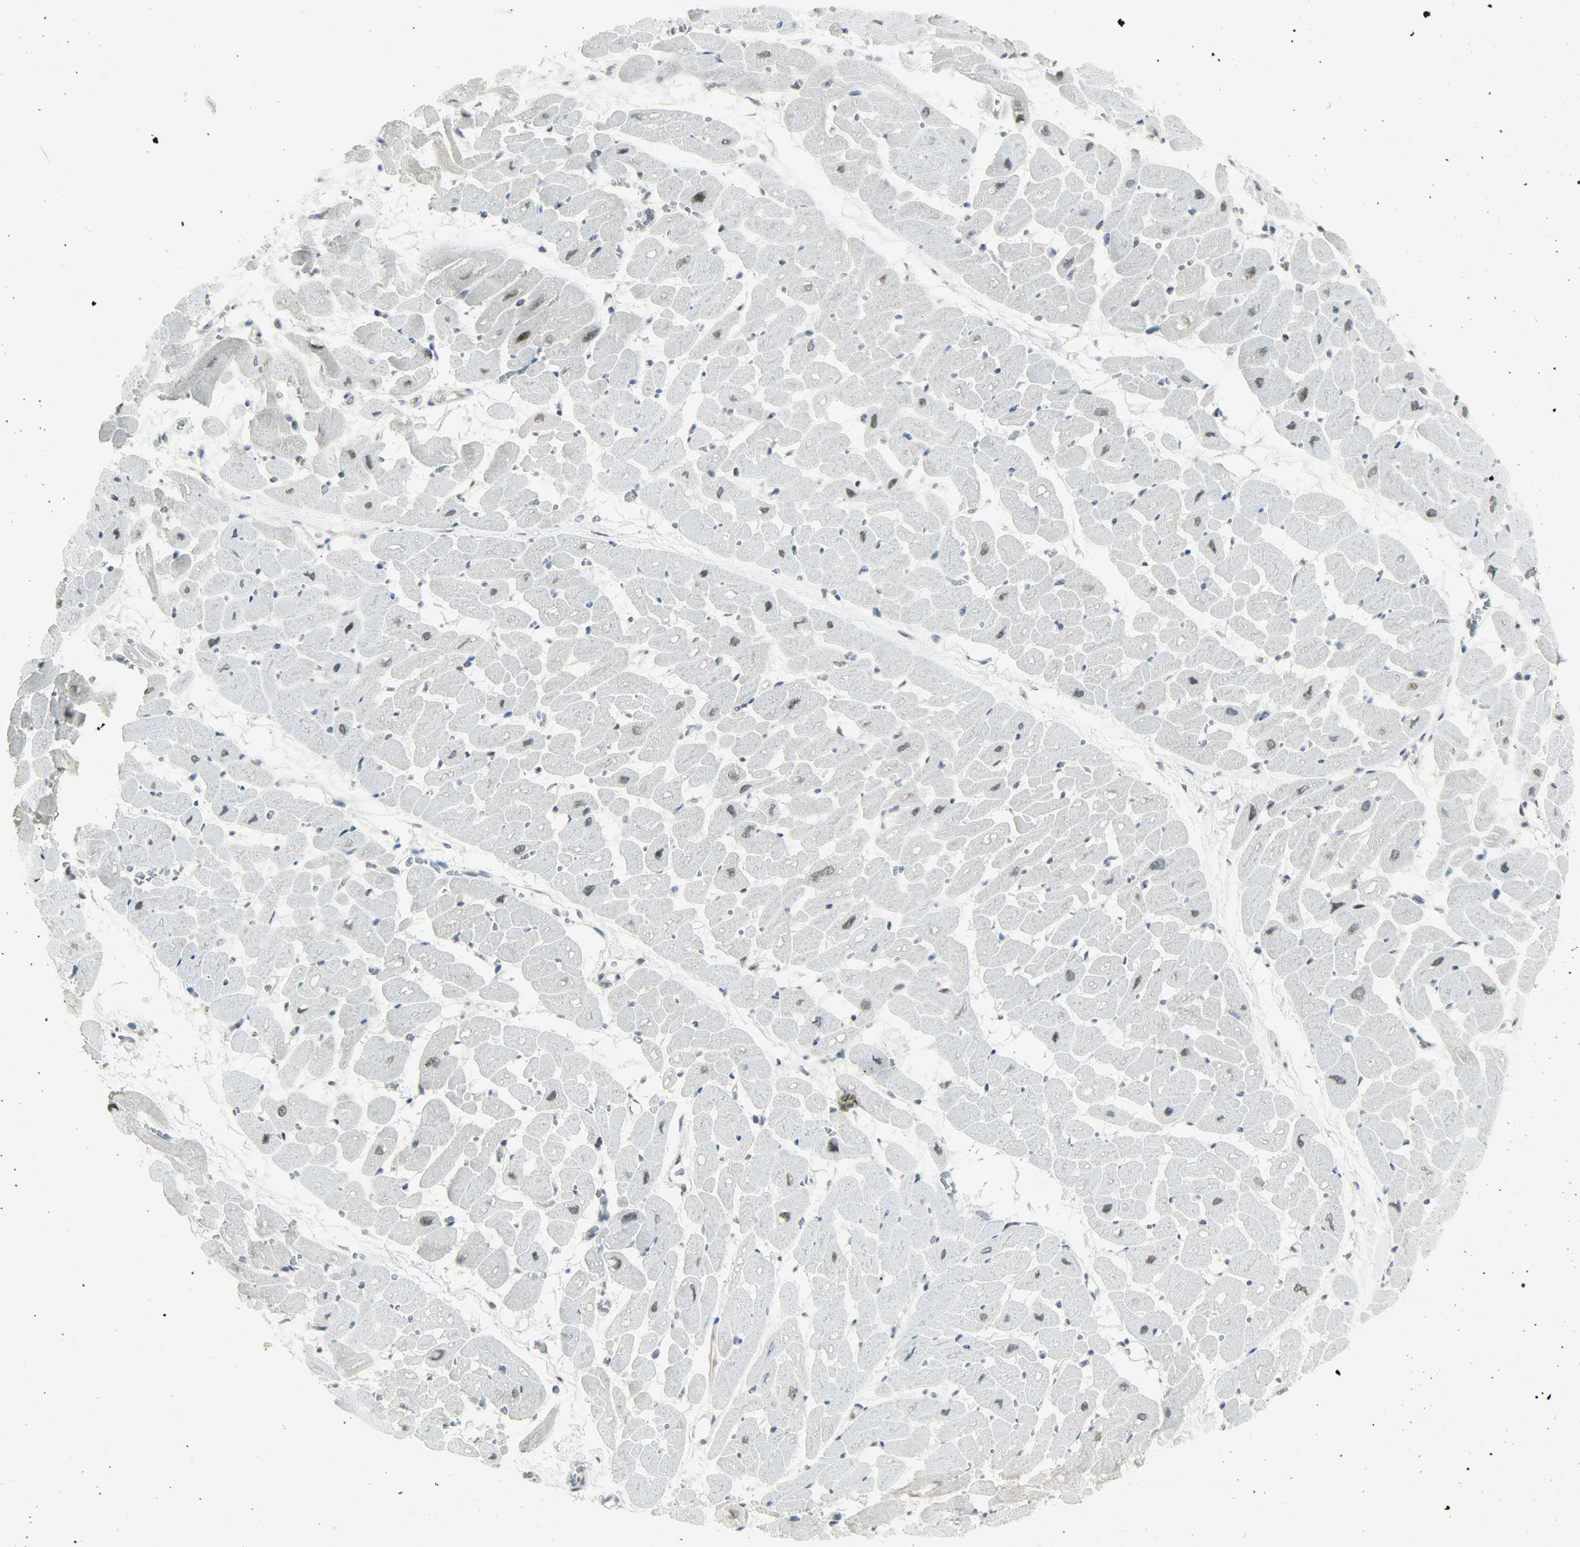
{"staining": {"intensity": "negative", "quantity": "none", "location": "none"}, "tissue": "heart muscle", "cell_type": "Cardiomyocytes", "image_type": "normal", "snomed": [{"axis": "morphology", "description": "Normal tissue, NOS"}, {"axis": "topography", "description": "Heart"}], "caption": "Immunohistochemistry (IHC) photomicrograph of normal heart muscle: heart muscle stained with DAB (3,3'-diaminobenzidine) reveals no significant protein staining in cardiomyocytes. (Immunohistochemistry, brightfield microscopy, high magnification).", "gene": "IL15", "patient": {"sex": "male", "age": 45}}